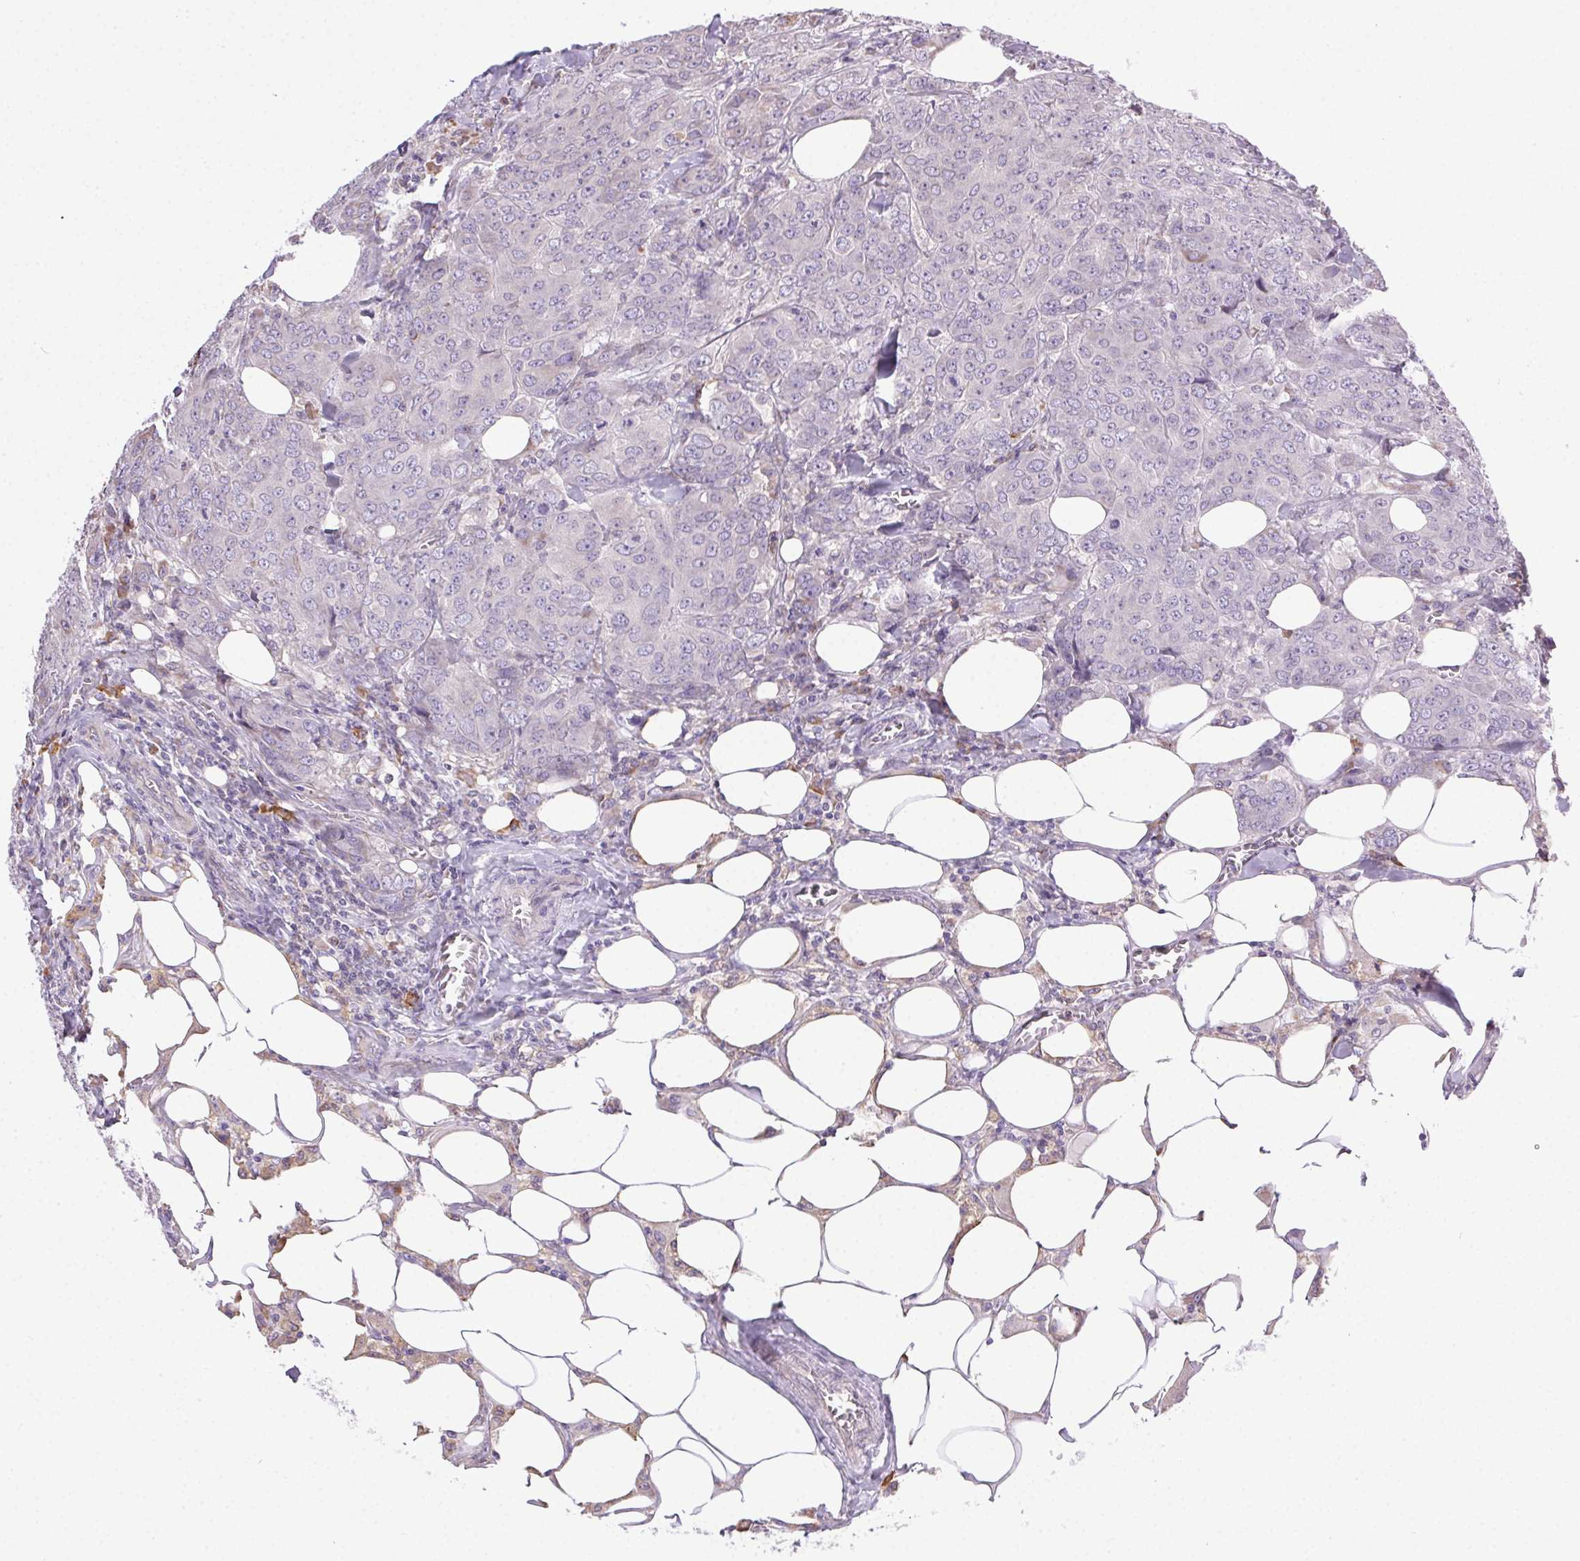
{"staining": {"intensity": "negative", "quantity": "none", "location": "none"}, "tissue": "breast cancer", "cell_type": "Tumor cells", "image_type": "cancer", "snomed": [{"axis": "morphology", "description": "Duct carcinoma"}, {"axis": "topography", "description": "Breast"}], "caption": "Breast cancer (infiltrating ductal carcinoma) was stained to show a protein in brown. There is no significant positivity in tumor cells.", "gene": "SNX31", "patient": {"sex": "female", "age": 43}}